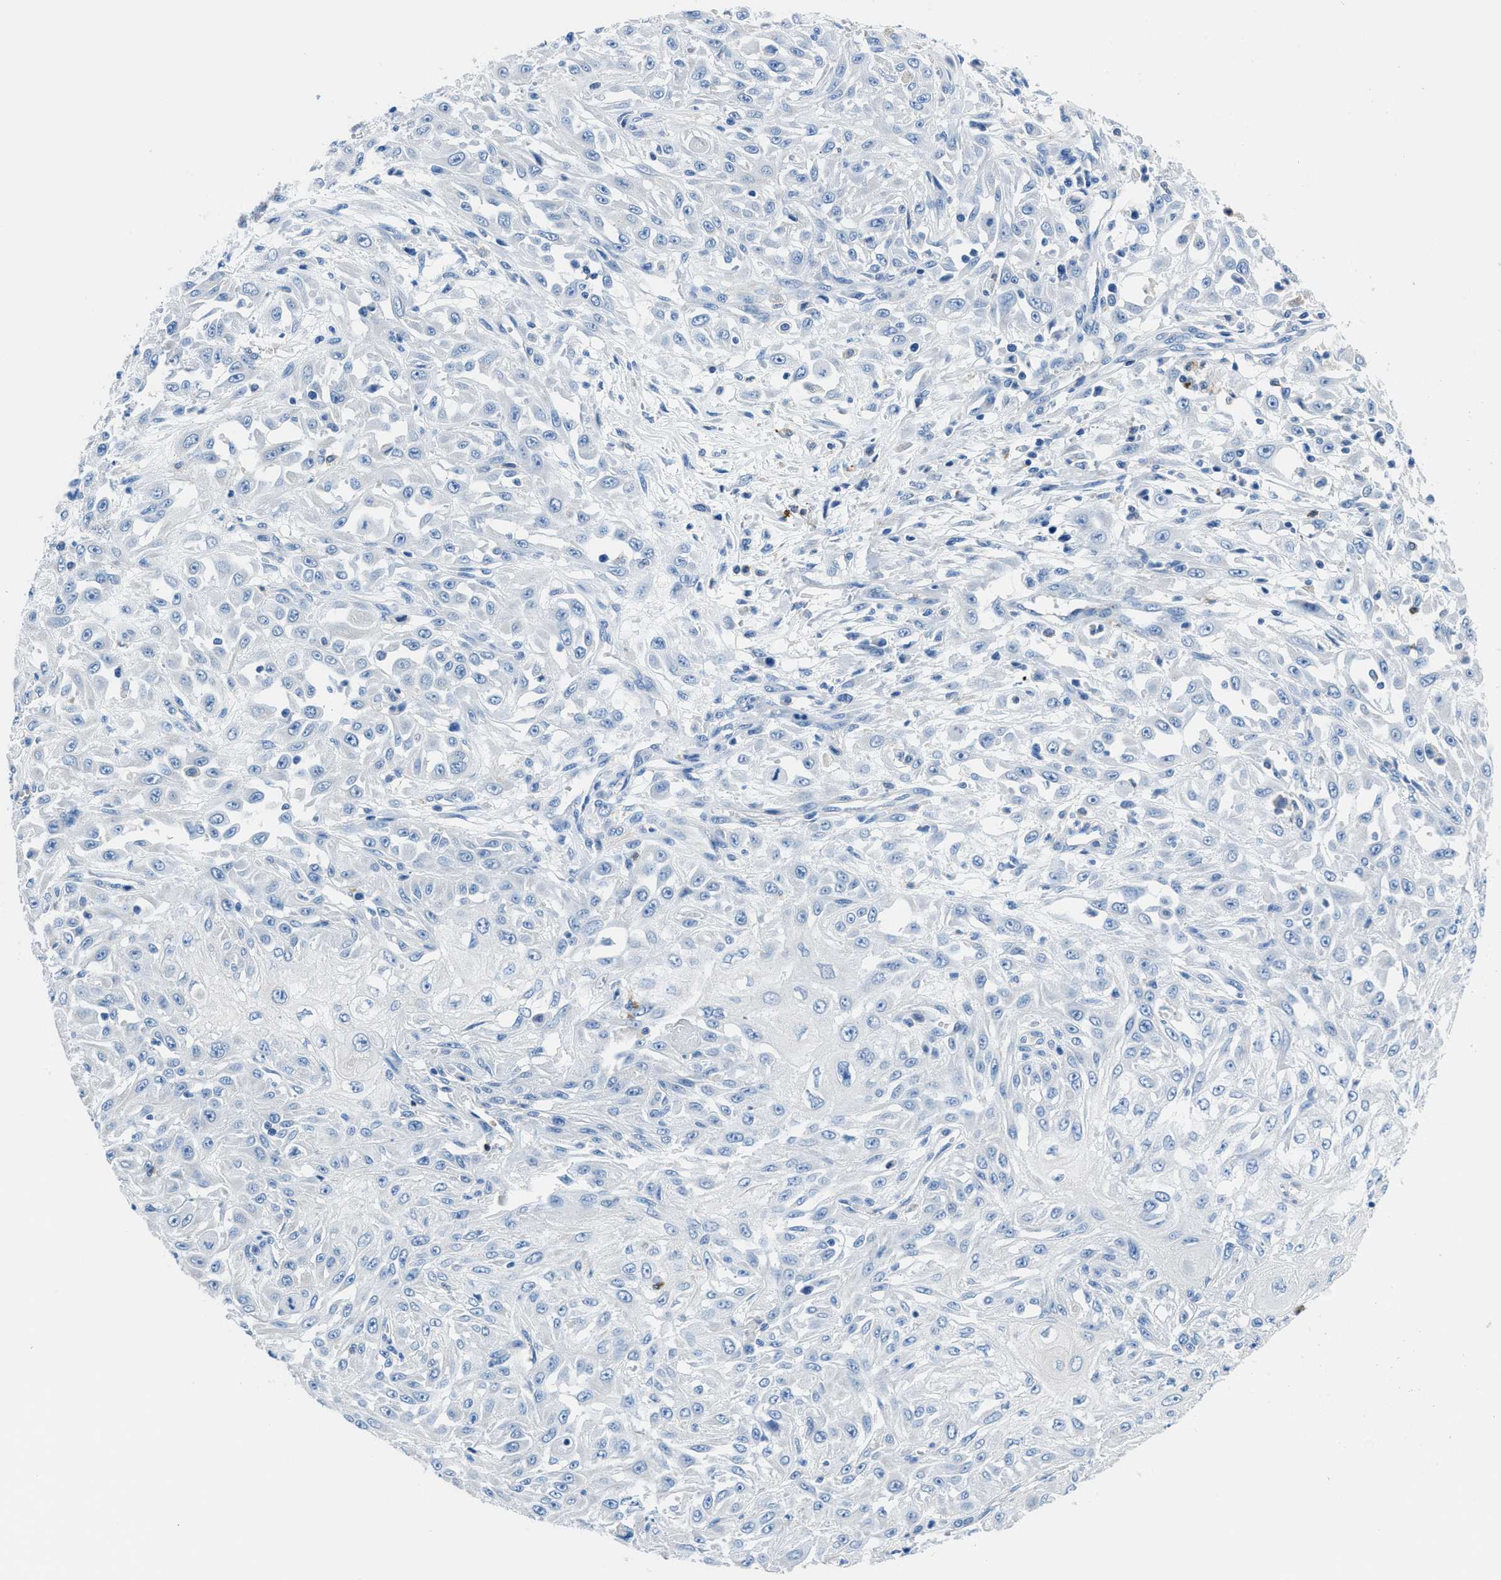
{"staining": {"intensity": "negative", "quantity": "none", "location": "none"}, "tissue": "skin cancer", "cell_type": "Tumor cells", "image_type": "cancer", "snomed": [{"axis": "morphology", "description": "Squamous cell carcinoma, NOS"}, {"axis": "morphology", "description": "Squamous cell carcinoma, metastatic, NOS"}, {"axis": "topography", "description": "Skin"}, {"axis": "topography", "description": "Lymph node"}], "caption": "DAB immunohistochemical staining of squamous cell carcinoma (skin) reveals no significant staining in tumor cells.", "gene": "NEB", "patient": {"sex": "male", "age": 75}}